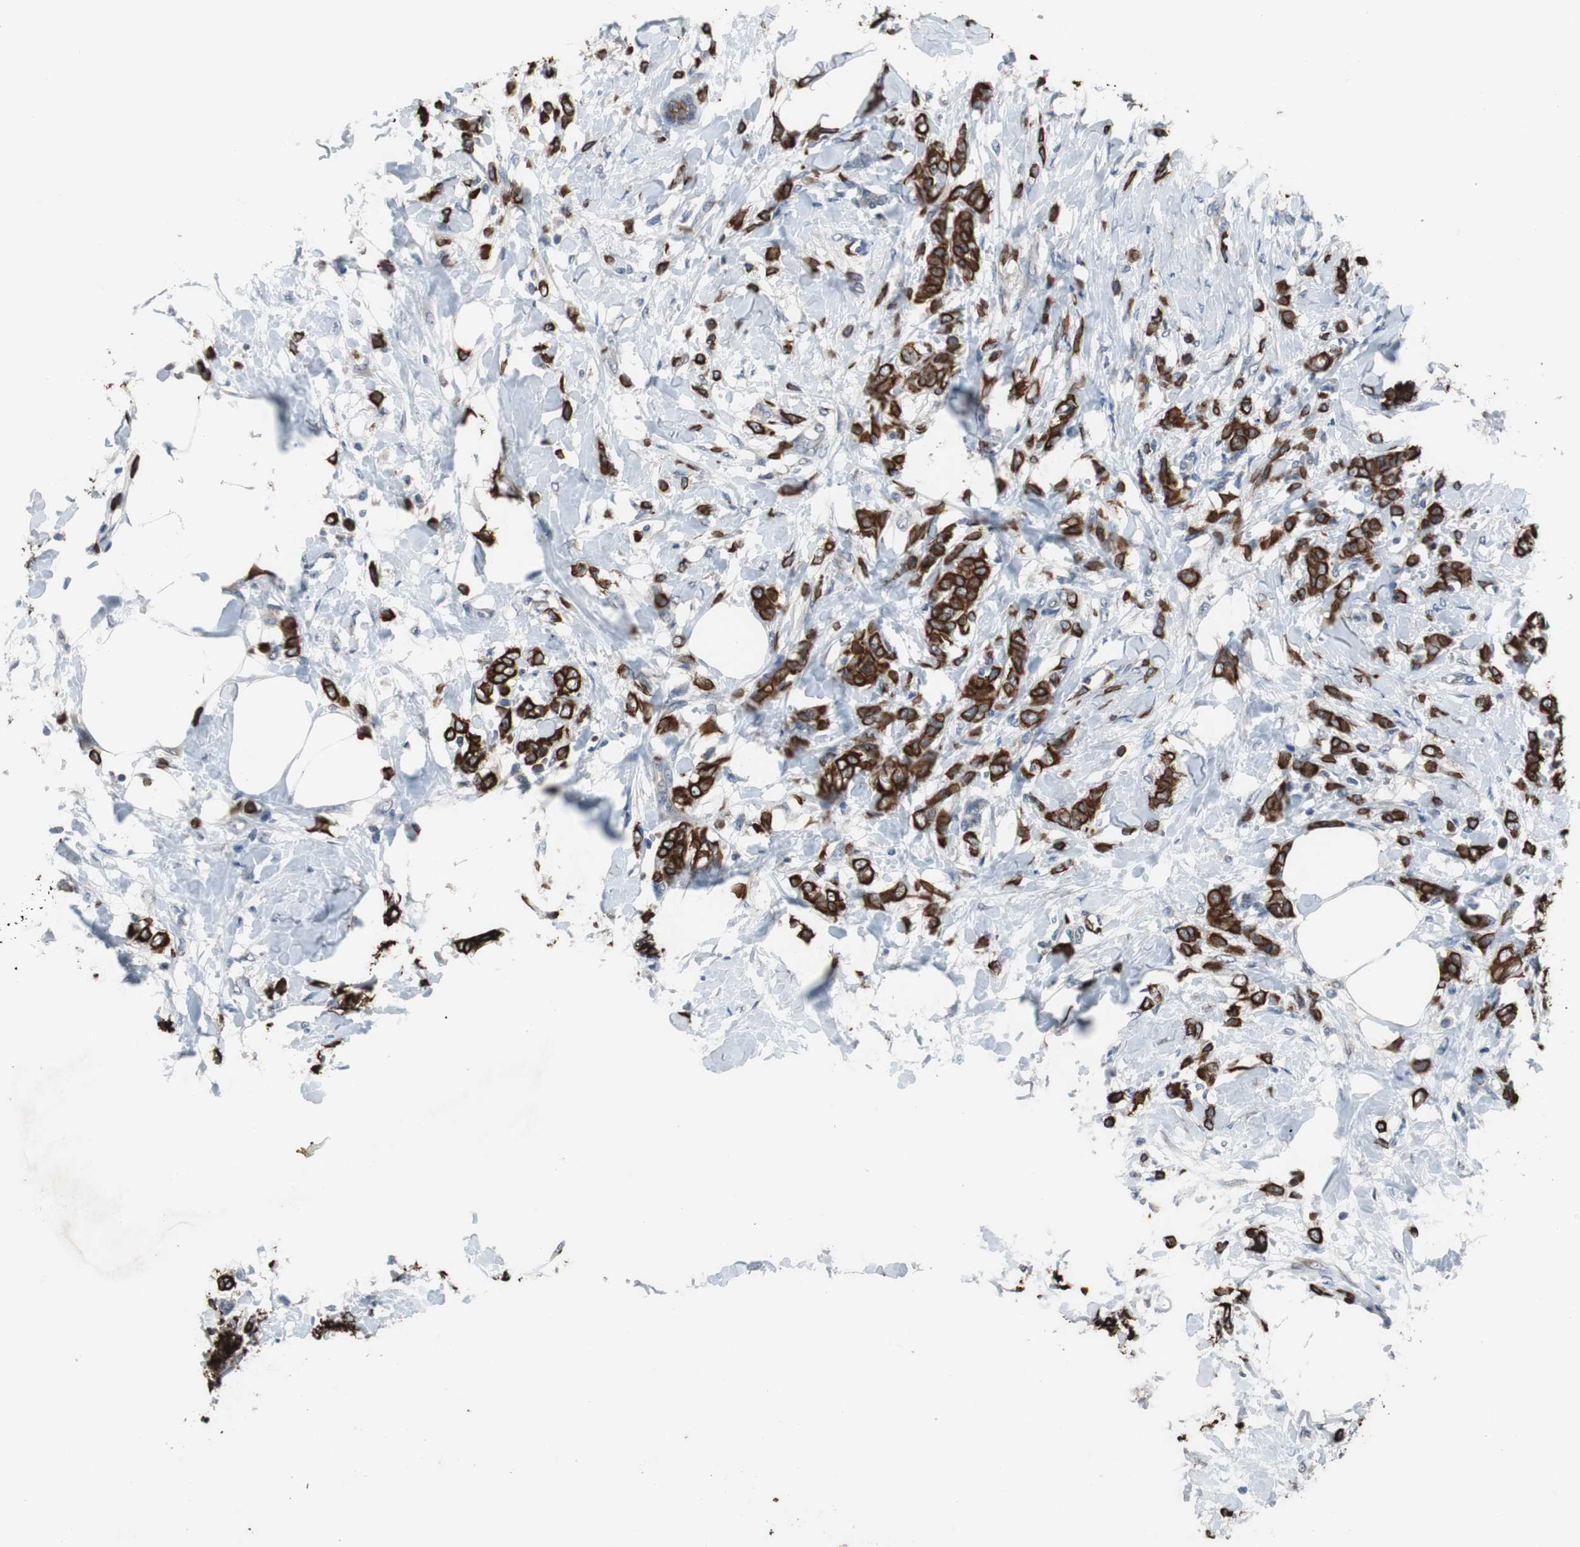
{"staining": {"intensity": "strong", "quantity": ">75%", "location": "cytoplasmic/membranous"}, "tissue": "breast cancer", "cell_type": "Tumor cells", "image_type": "cancer", "snomed": [{"axis": "morphology", "description": "Lobular carcinoma, in situ"}, {"axis": "morphology", "description": "Lobular carcinoma"}, {"axis": "topography", "description": "Breast"}], "caption": "Immunohistochemical staining of human breast lobular carcinoma in situ demonstrates high levels of strong cytoplasmic/membranous protein expression in approximately >75% of tumor cells.", "gene": "USP10", "patient": {"sex": "female", "age": 41}}